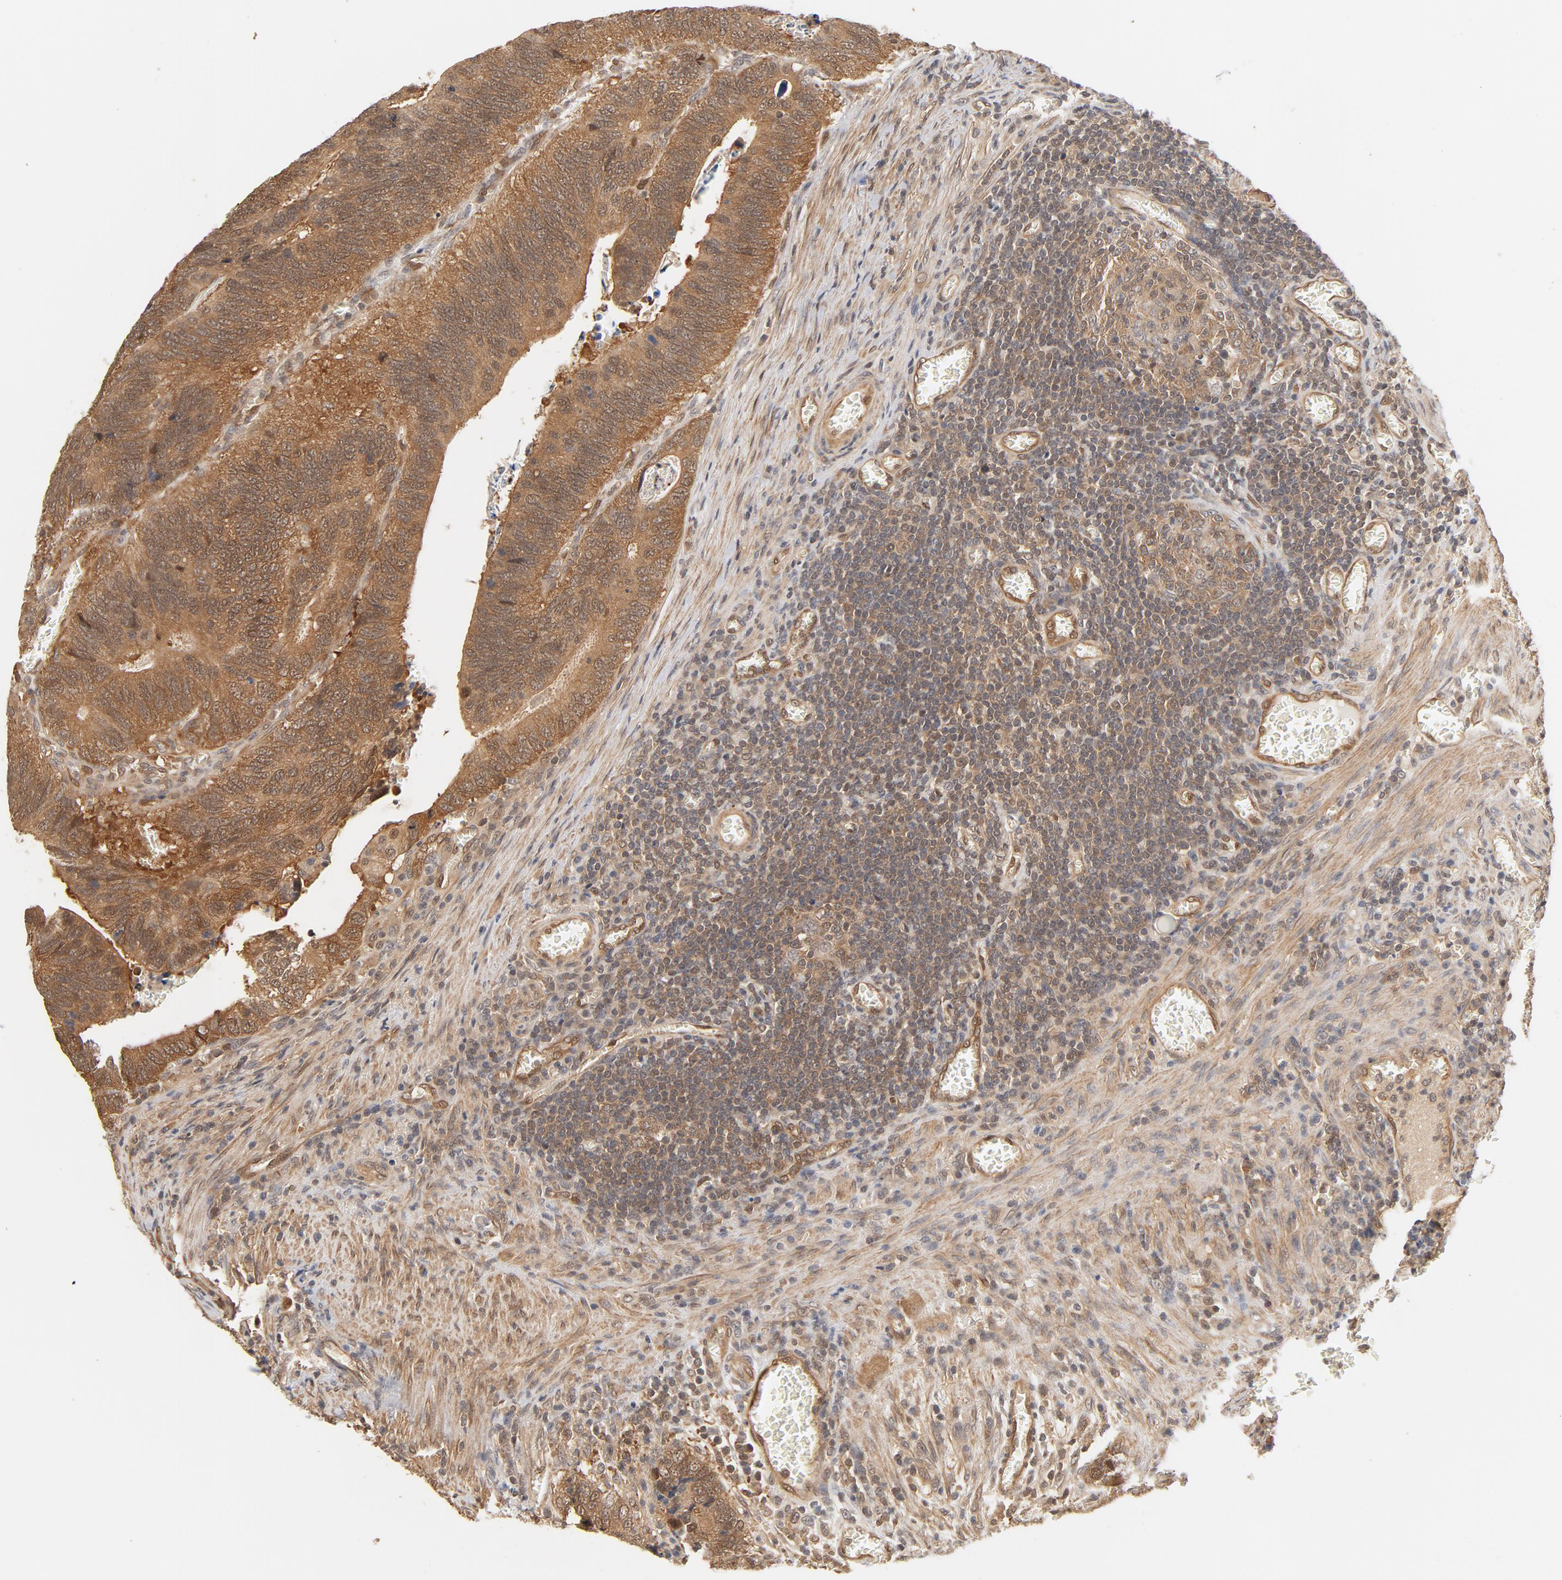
{"staining": {"intensity": "moderate", "quantity": ">75%", "location": "cytoplasmic/membranous"}, "tissue": "colorectal cancer", "cell_type": "Tumor cells", "image_type": "cancer", "snomed": [{"axis": "morphology", "description": "Adenocarcinoma, NOS"}, {"axis": "topography", "description": "Colon"}], "caption": "This image reveals immunohistochemistry (IHC) staining of human colorectal cancer (adenocarcinoma), with medium moderate cytoplasmic/membranous positivity in approximately >75% of tumor cells.", "gene": "CDC37", "patient": {"sex": "male", "age": 72}}